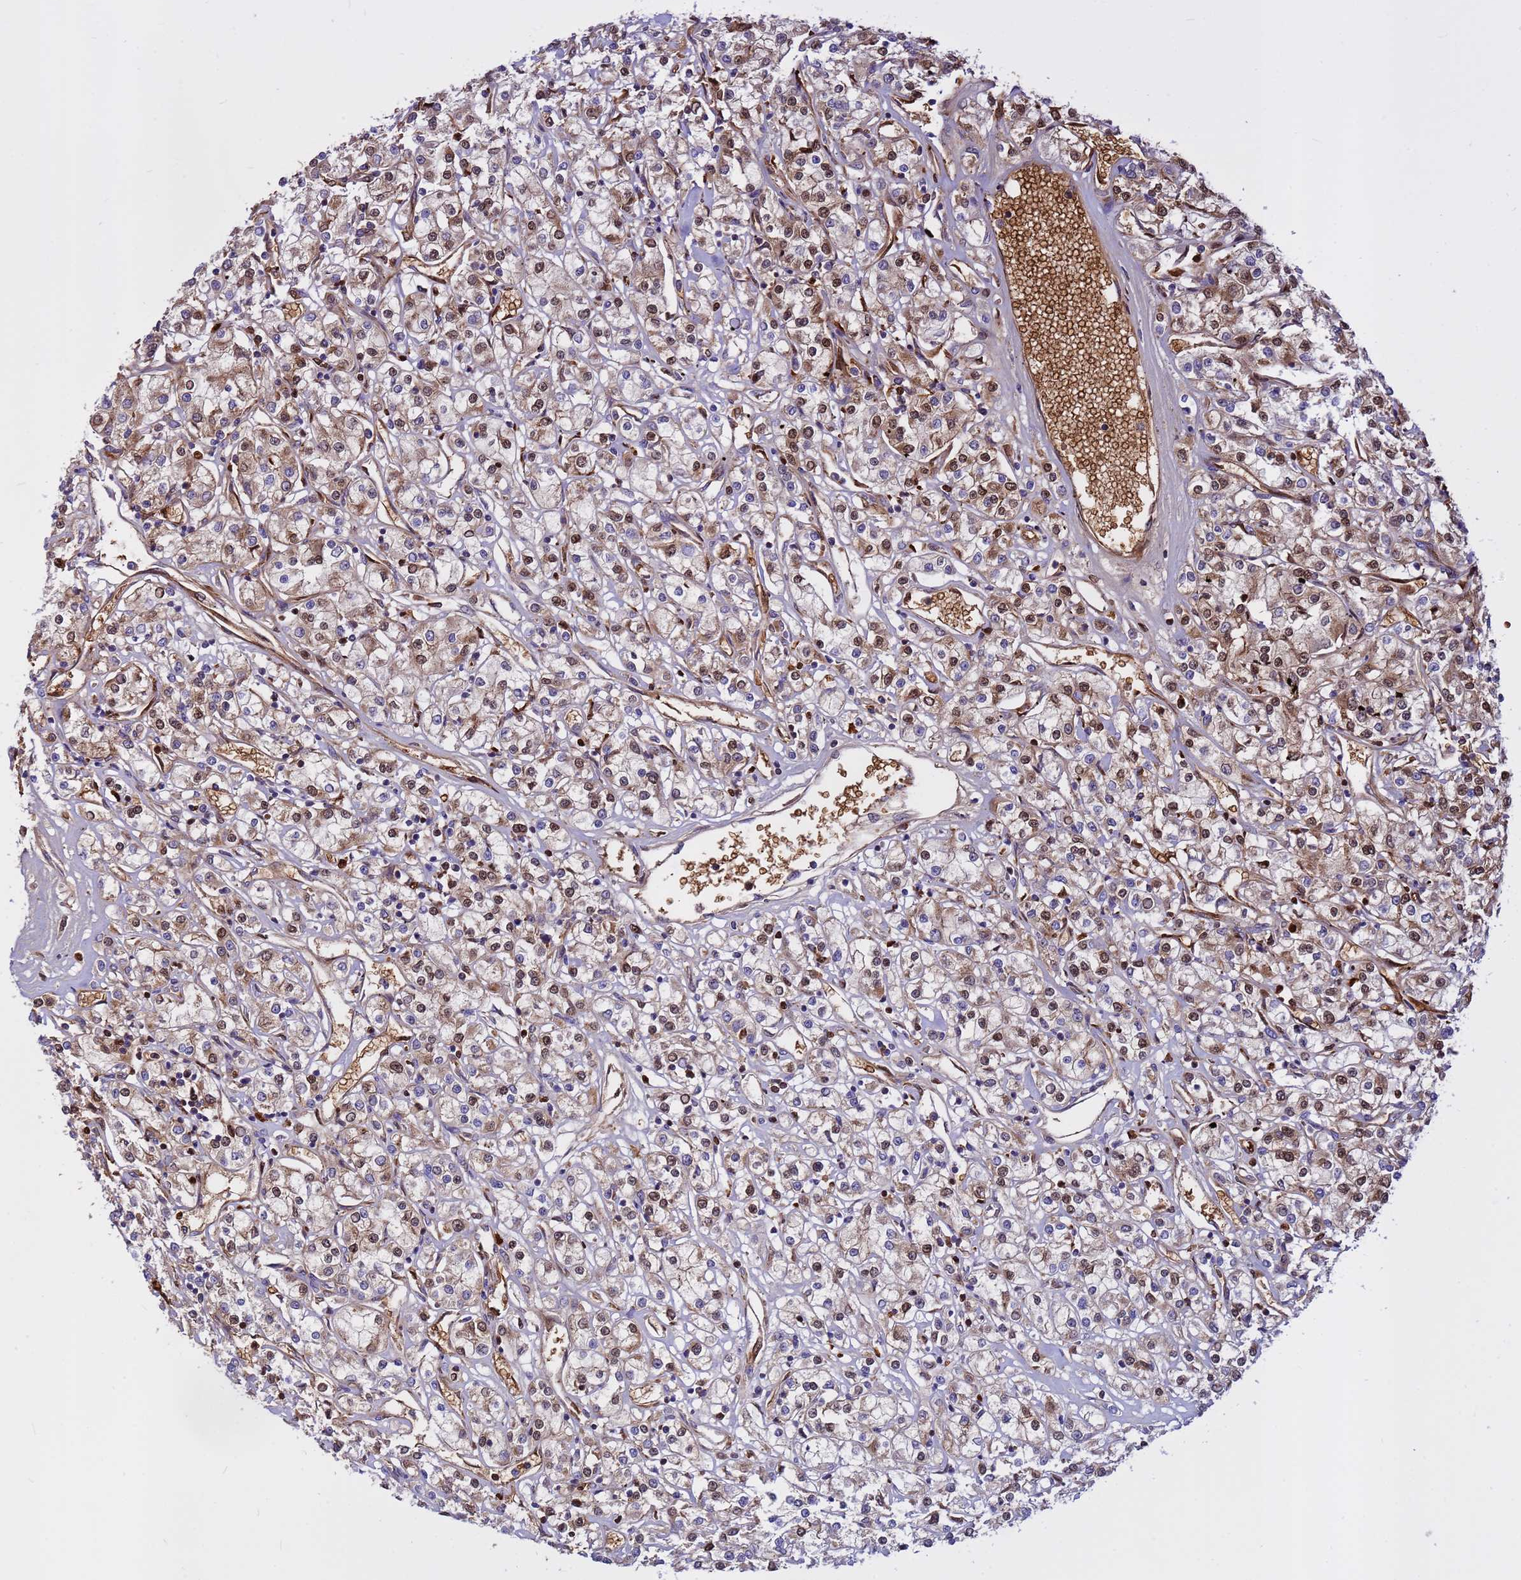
{"staining": {"intensity": "moderate", "quantity": "25%-75%", "location": "nuclear"}, "tissue": "renal cancer", "cell_type": "Tumor cells", "image_type": "cancer", "snomed": [{"axis": "morphology", "description": "Adenocarcinoma, NOS"}, {"axis": "topography", "description": "Kidney"}], "caption": "Immunohistochemical staining of human renal adenocarcinoma reveals medium levels of moderate nuclear protein expression in approximately 25%-75% of tumor cells.", "gene": "ZNF669", "patient": {"sex": "female", "age": 59}}